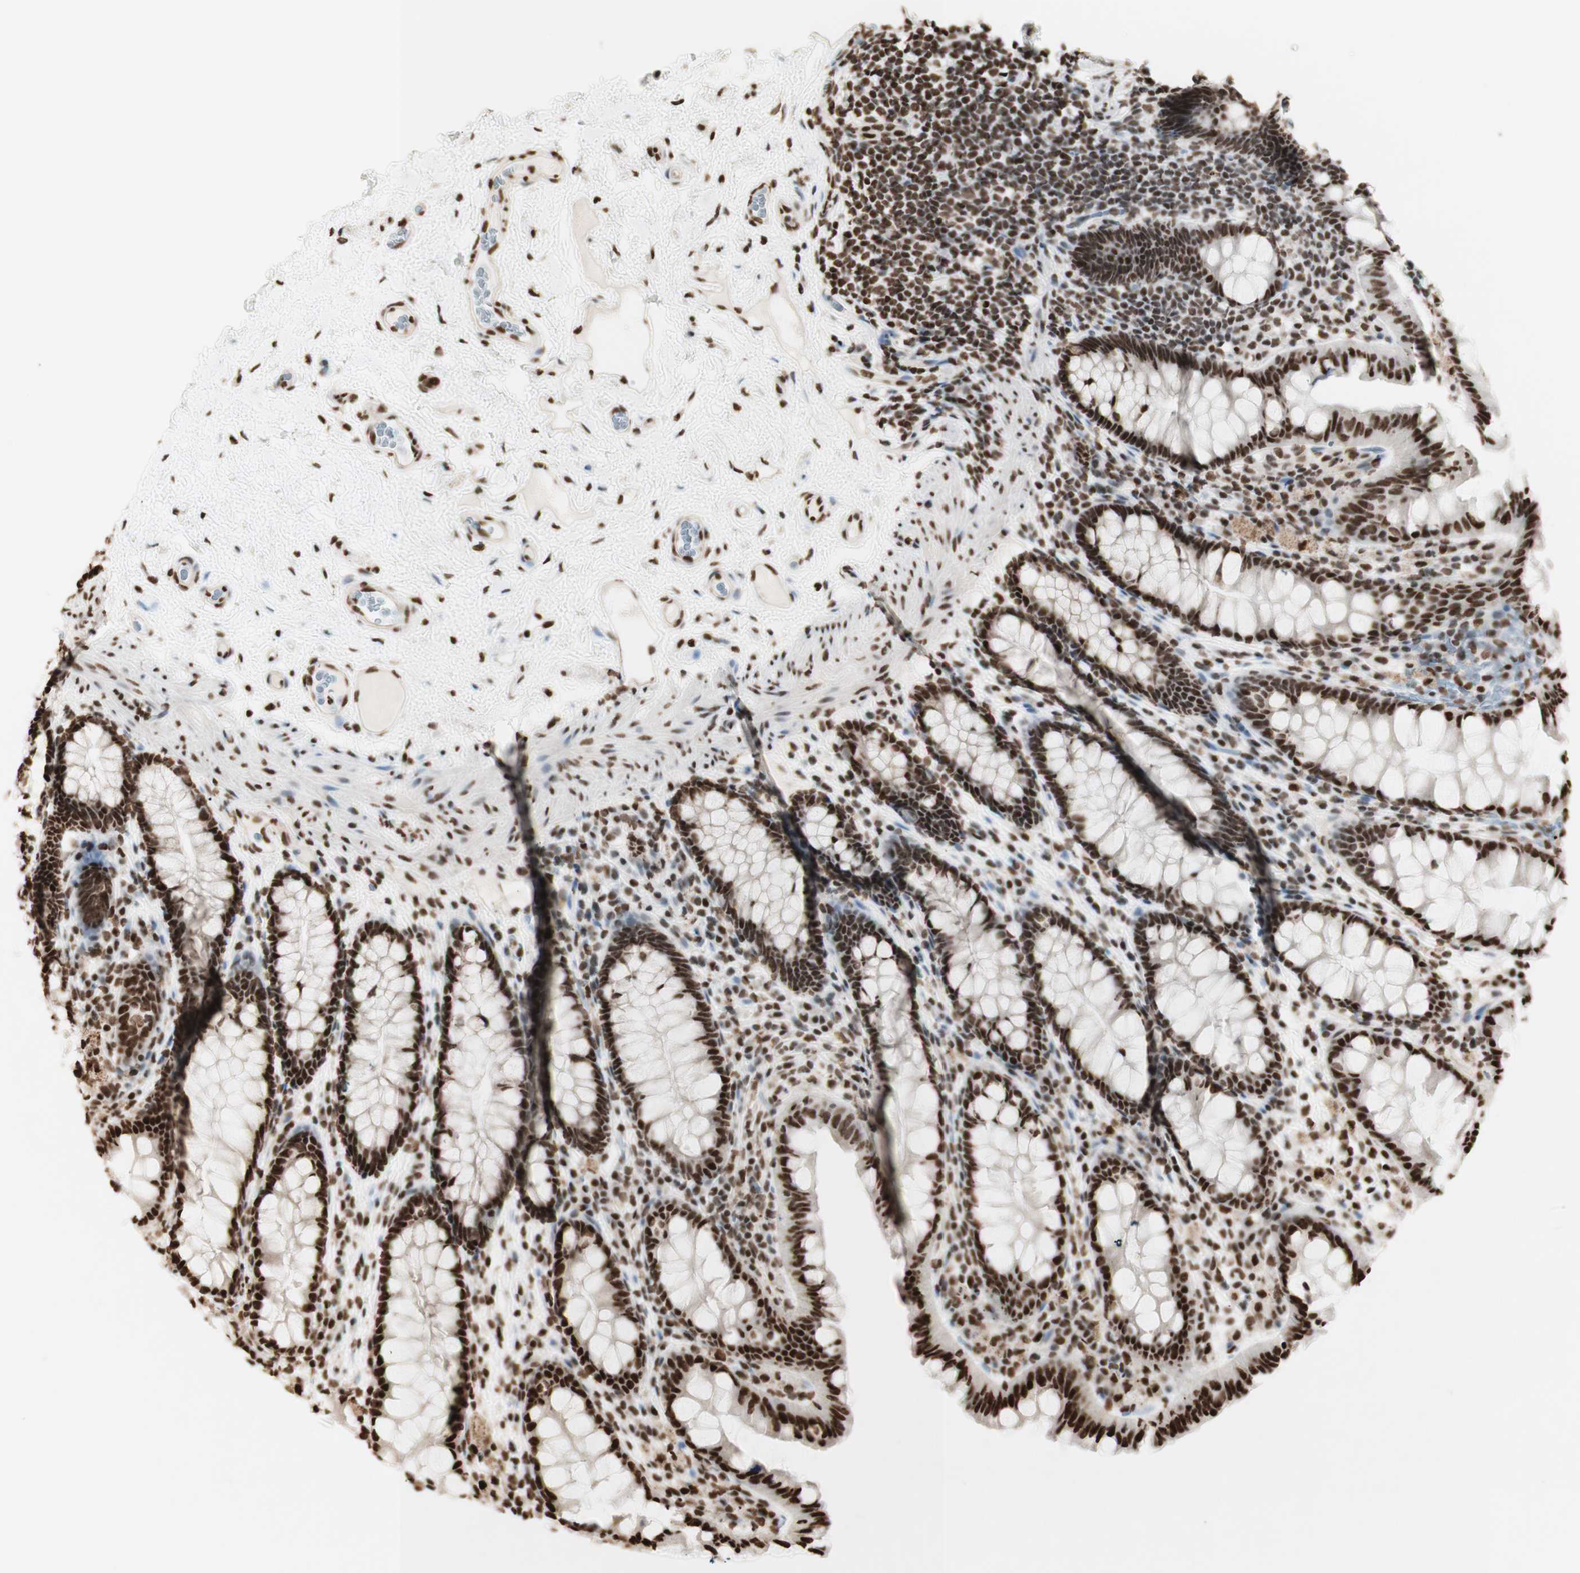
{"staining": {"intensity": "strong", "quantity": ">75%", "location": "nuclear"}, "tissue": "colon", "cell_type": "Endothelial cells", "image_type": "normal", "snomed": [{"axis": "morphology", "description": "Normal tissue, NOS"}, {"axis": "topography", "description": "Colon"}], "caption": "The photomicrograph shows staining of benign colon, revealing strong nuclear protein expression (brown color) within endothelial cells. Using DAB (3,3'-diaminobenzidine) (brown) and hematoxylin (blue) stains, captured at high magnification using brightfield microscopy.", "gene": "HNRNPA2B1", "patient": {"sex": "female", "age": 55}}